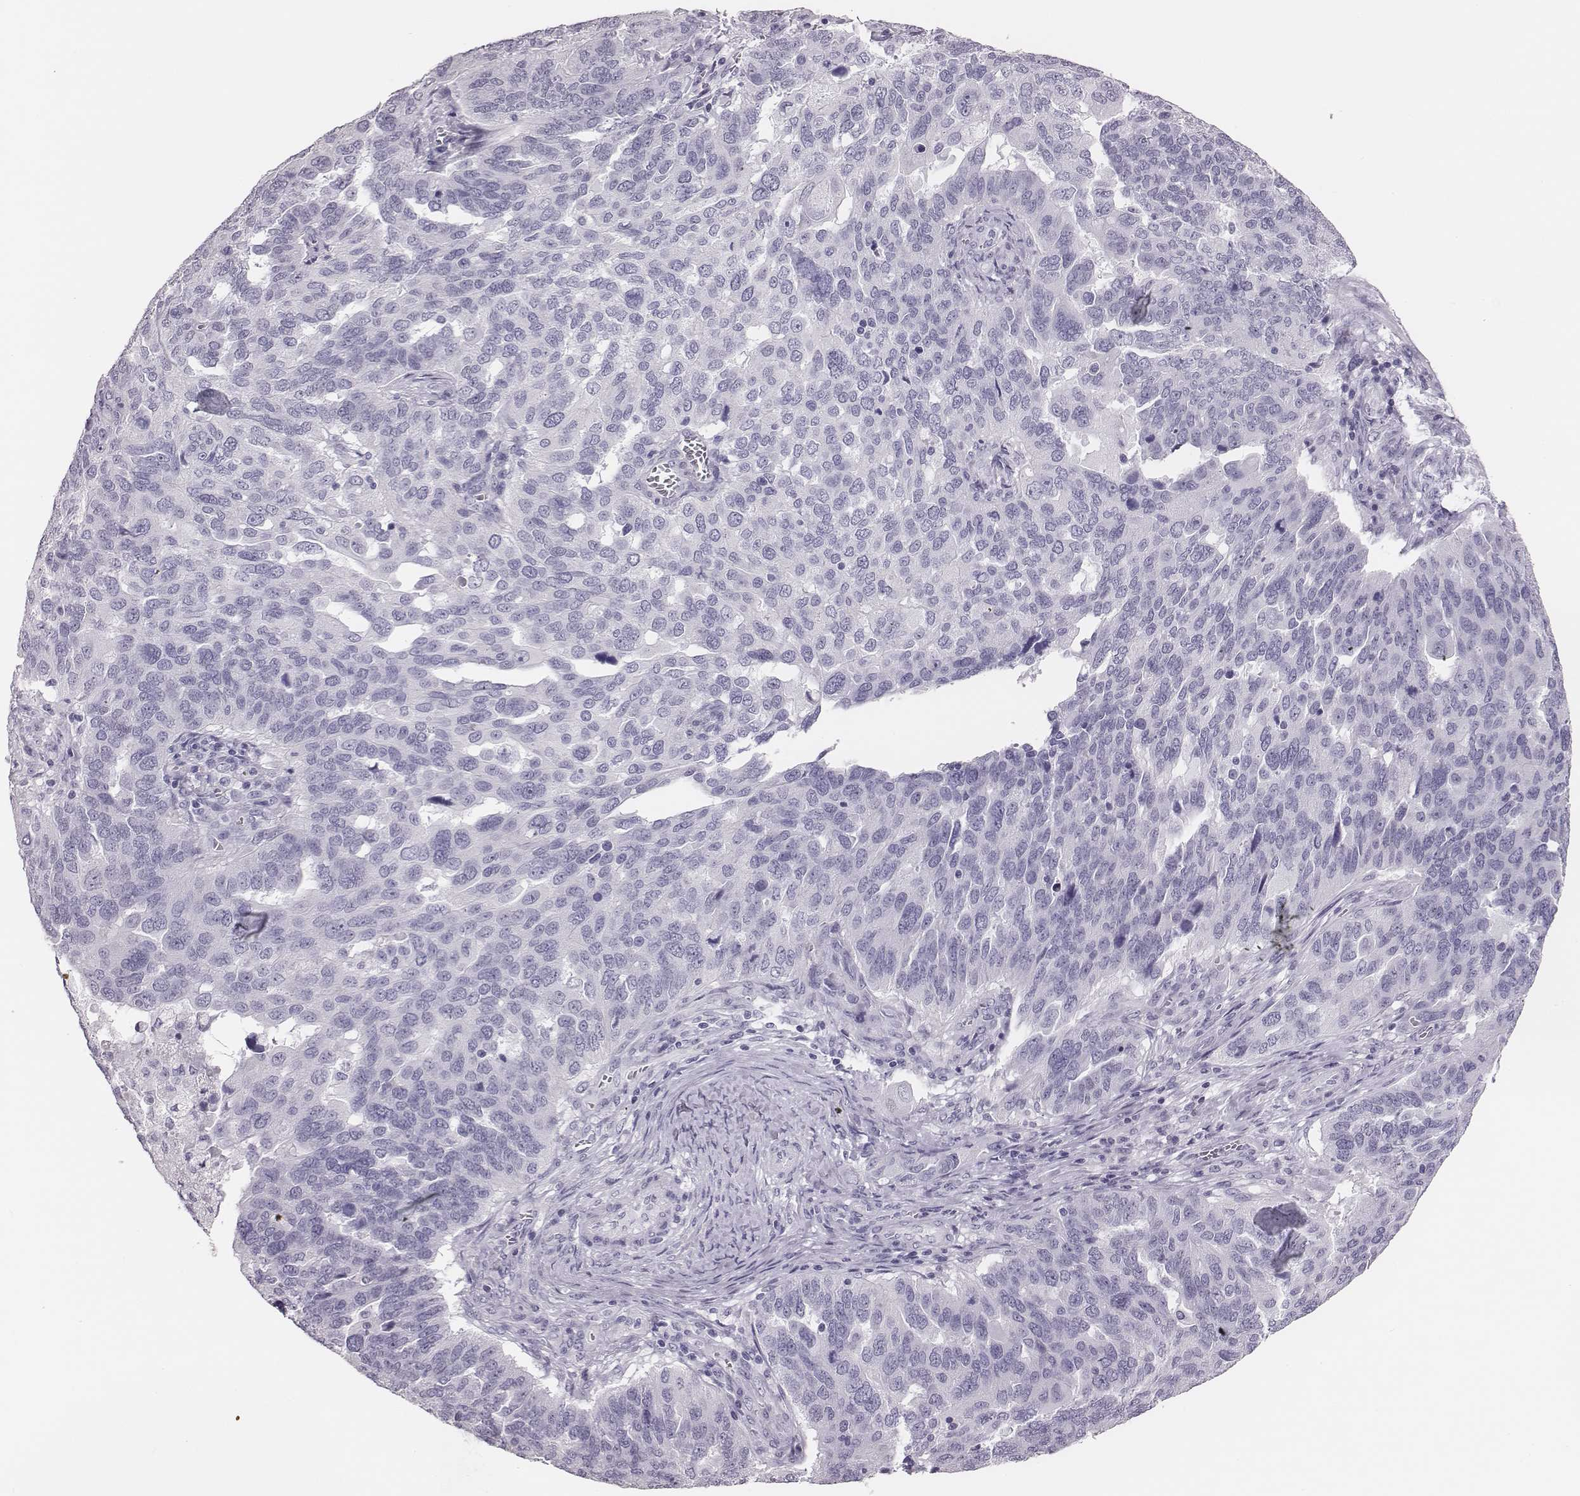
{"staining": {"intensity": "negative", "quantity": "none", "location": "none"}, "tissue": "ovarian cancer", "cell_type": "Tumor cells", "image_type": "cancer", "snomed": [{"axis": "morphology", "description": "Carcinoma, endometroid"}, {"axis": "topography", "description": "Soft tissue"}, {"axis": "topography", "description": "Ovary"}], "caption": "High magnification brightfield microscopy of ovarian cancer (endometroid carcinoma) stained with DAB (3,3'-diaminobenzidine) (brown) and counterstained with hematoxylin (blue): tumor cells show no significant positivity. Nuclei are stained in blue.", "gene": "H1-6", "patient": {"sex": "female", "age": 52}}